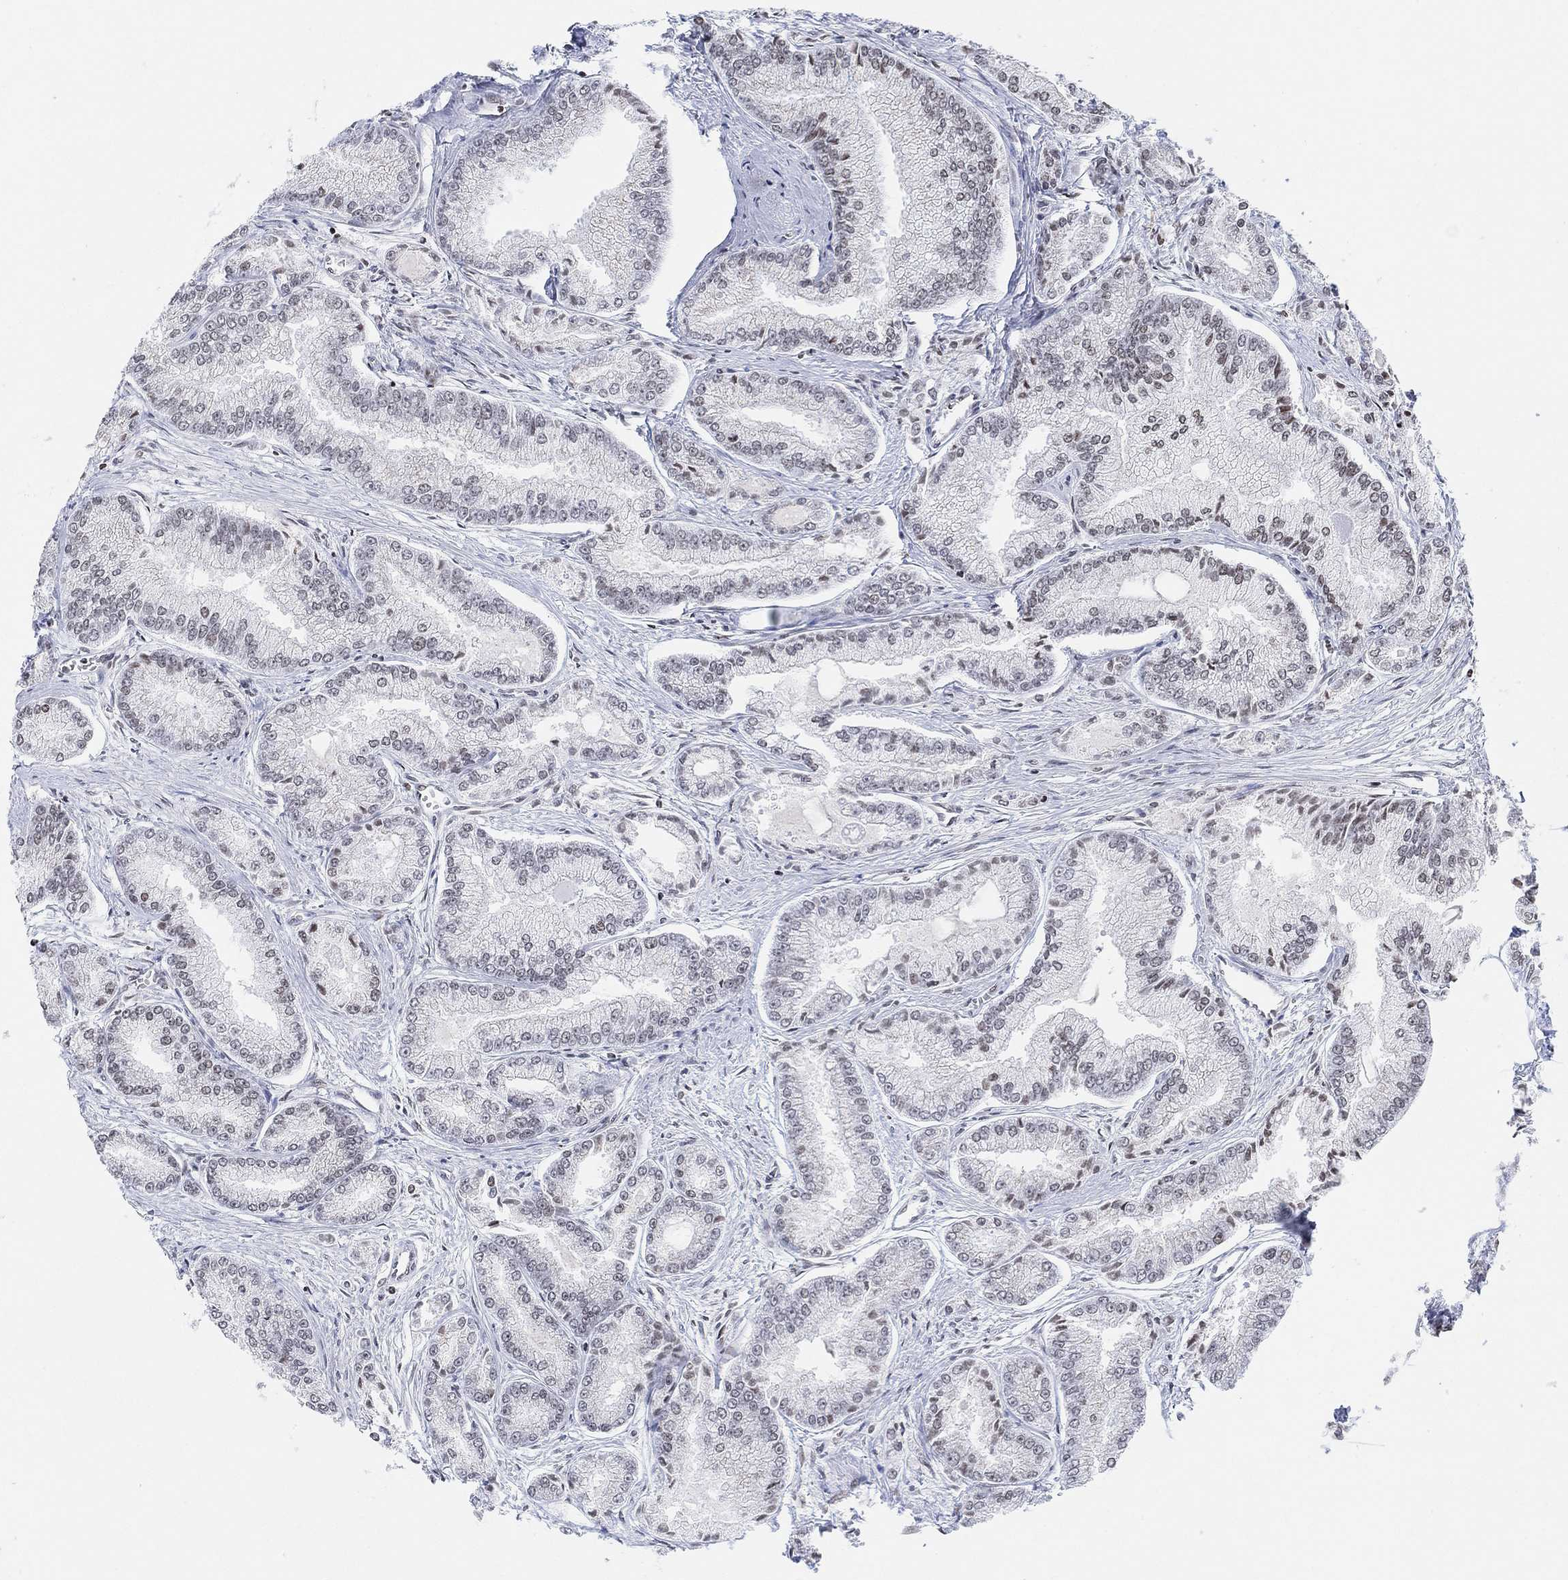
{"staining": {"intensity": "negative", "quantity": "none", "location": "none"}, "tissue": "prostate cancer", "cell_type": "Tumor cells", "image_type": "cancer", "snomed": [{"axis": "morphology", "description": "Adenocarcinoma, NOS"}, {"axis": "morphology", "description": "Adenocarcinoma, High grade"}, {"axis": "topography", "description": "Prostate"}], "caption": "The histopathology image demonstrates no significant positivity in tumor cells of prostate cancer (adenocarcinoma (high-grade)).", "gene": "ABHD14A", "patient": {"sex": "male", "age": 70}}